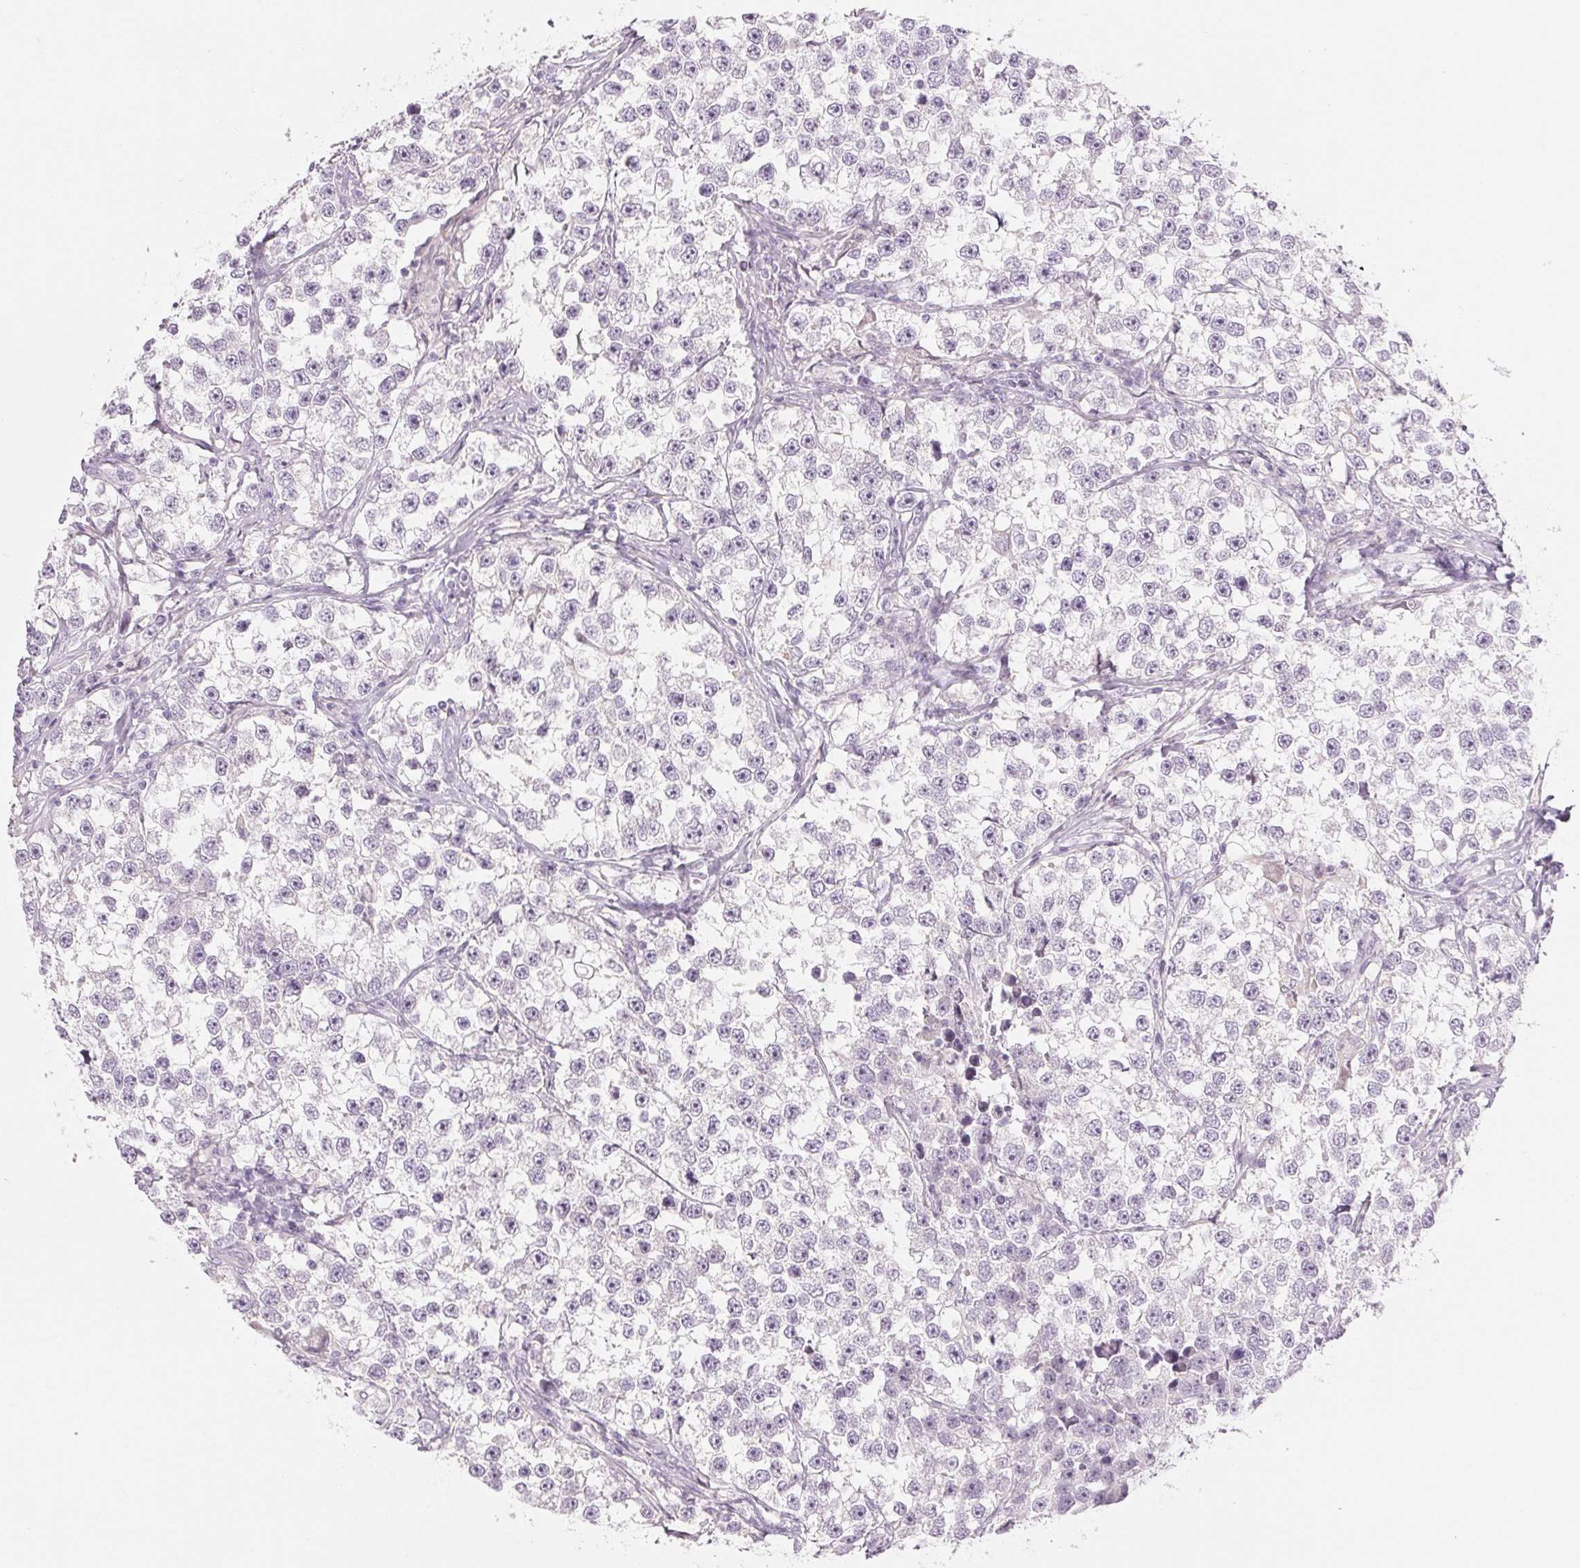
{"staining": {"intensity": "negative", "quantity": "none", "location": "none"}, "tissue": "testis cancer", "cell_type": "Tumor cells", "image_type": "cancer", "snomed": [{"axis": "morphology", "description": "Seminoma, NOS"}, {"axis": "topography", "description": "Testis"}], "caption": "The immunohistochemistry (IHC) micrograph has no significant positivity in tumor cells of testis cancer tissue.", "gene": "EHHADH", "patient": {"sex": "male", "age": 46}}